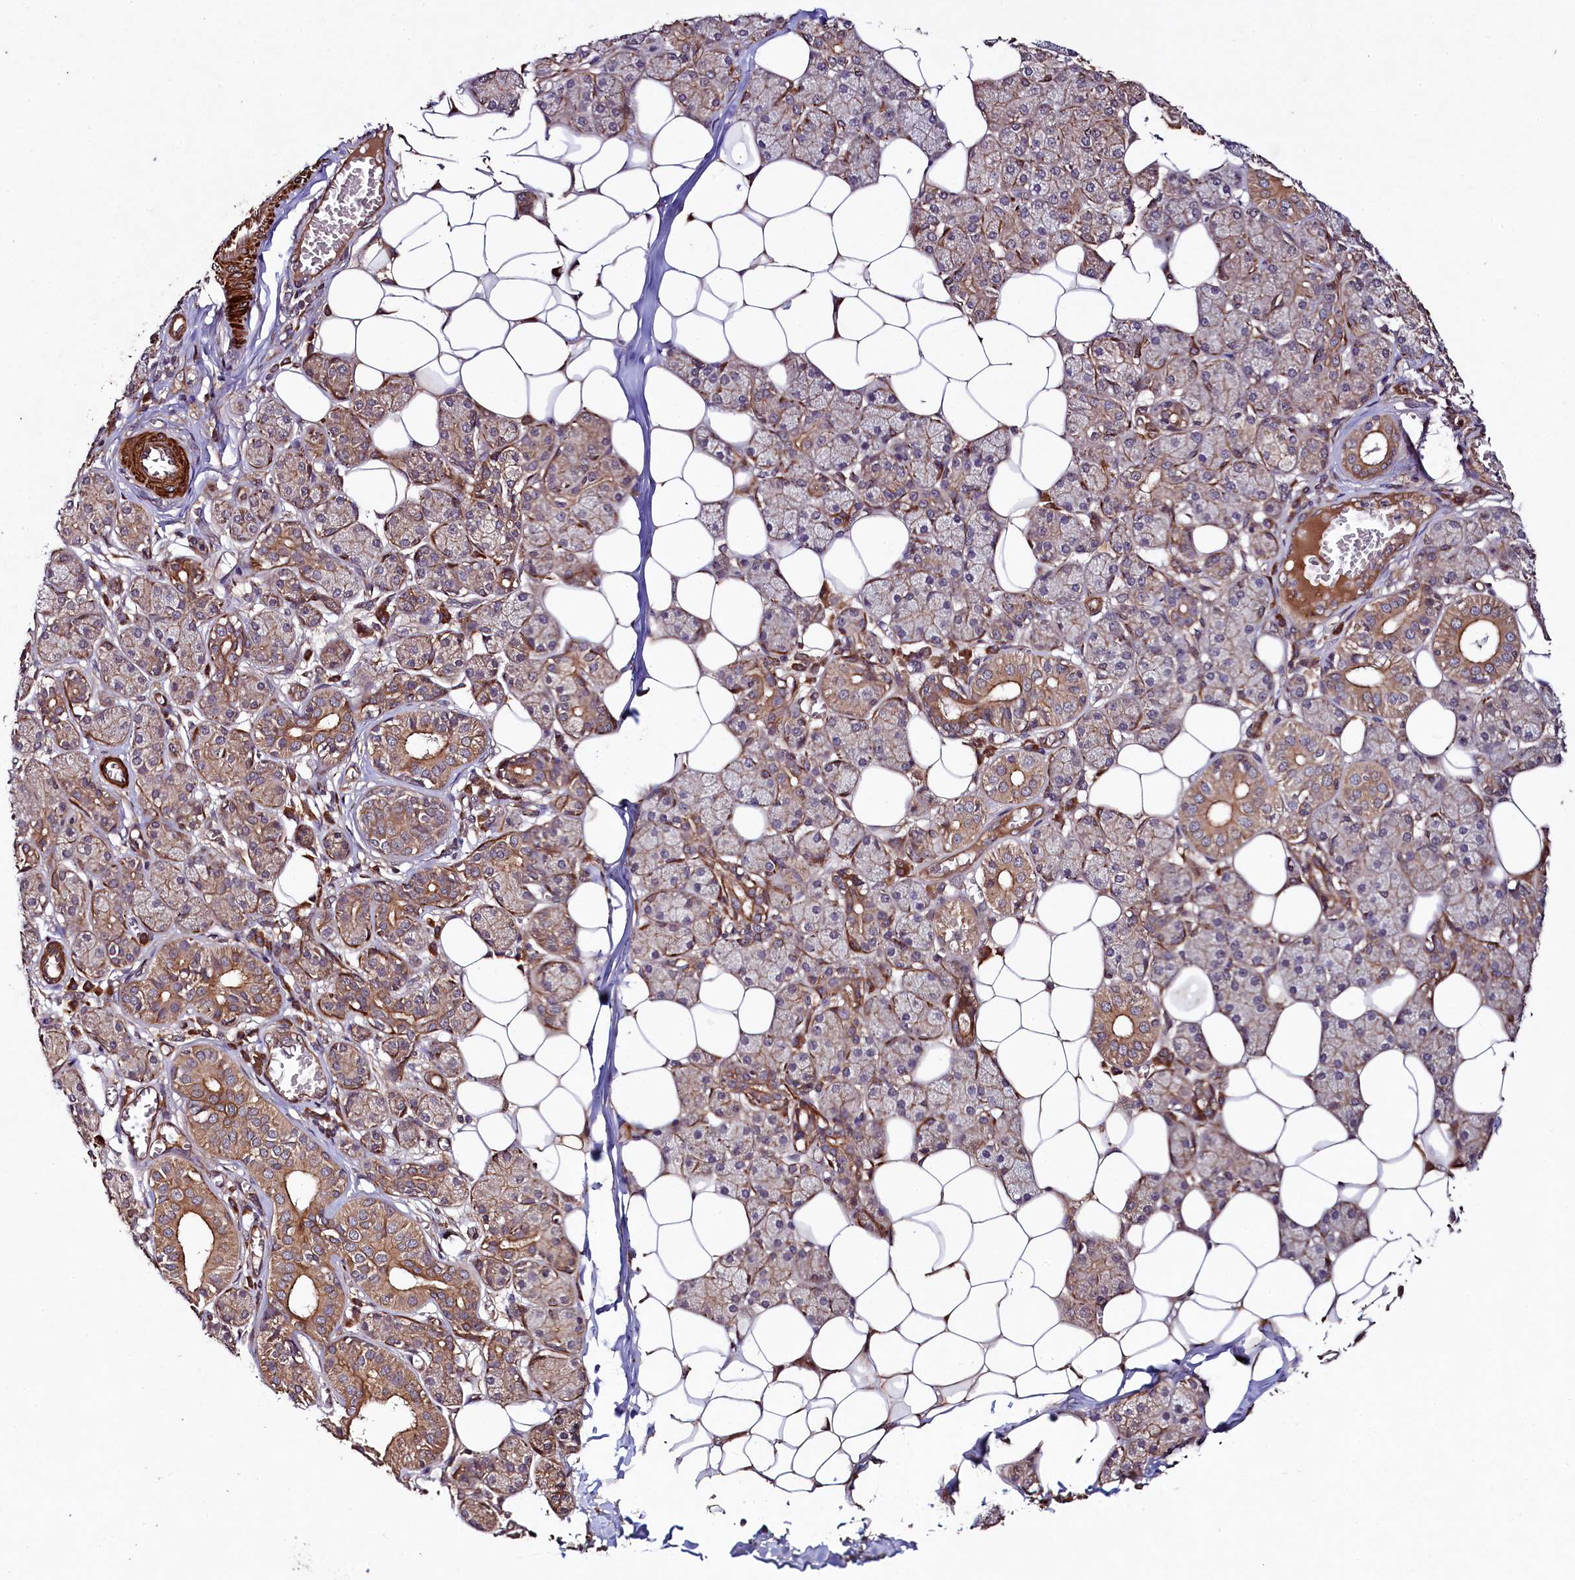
{"staining": {"intensity": "moderate", "quantity": "25%-75%", "location": "cytoplasmic/membranous"}, "tissue": "salivary gland", "cell_type": "Glandular cells", "image_type": "normal", "snomed": [{"axis": "morphology", "description": "Normal tissue, NOS"}, {"axis": "topography", "description": "Salivary gland"}], "caption": "Immunohistochemical staining of unremarkable human salivary gland demonstrates 25%-75% levels of moderate cytoplasmic/membranous protein positivity in about 25%-75% of glandular cells. The protein is stained brown, and the nuclei are stained in blue (DAB IHC with brightfield microscopy, high magnification).", "gene": "CCDC102A", "patient": {"sex": "female", "age": 33}}